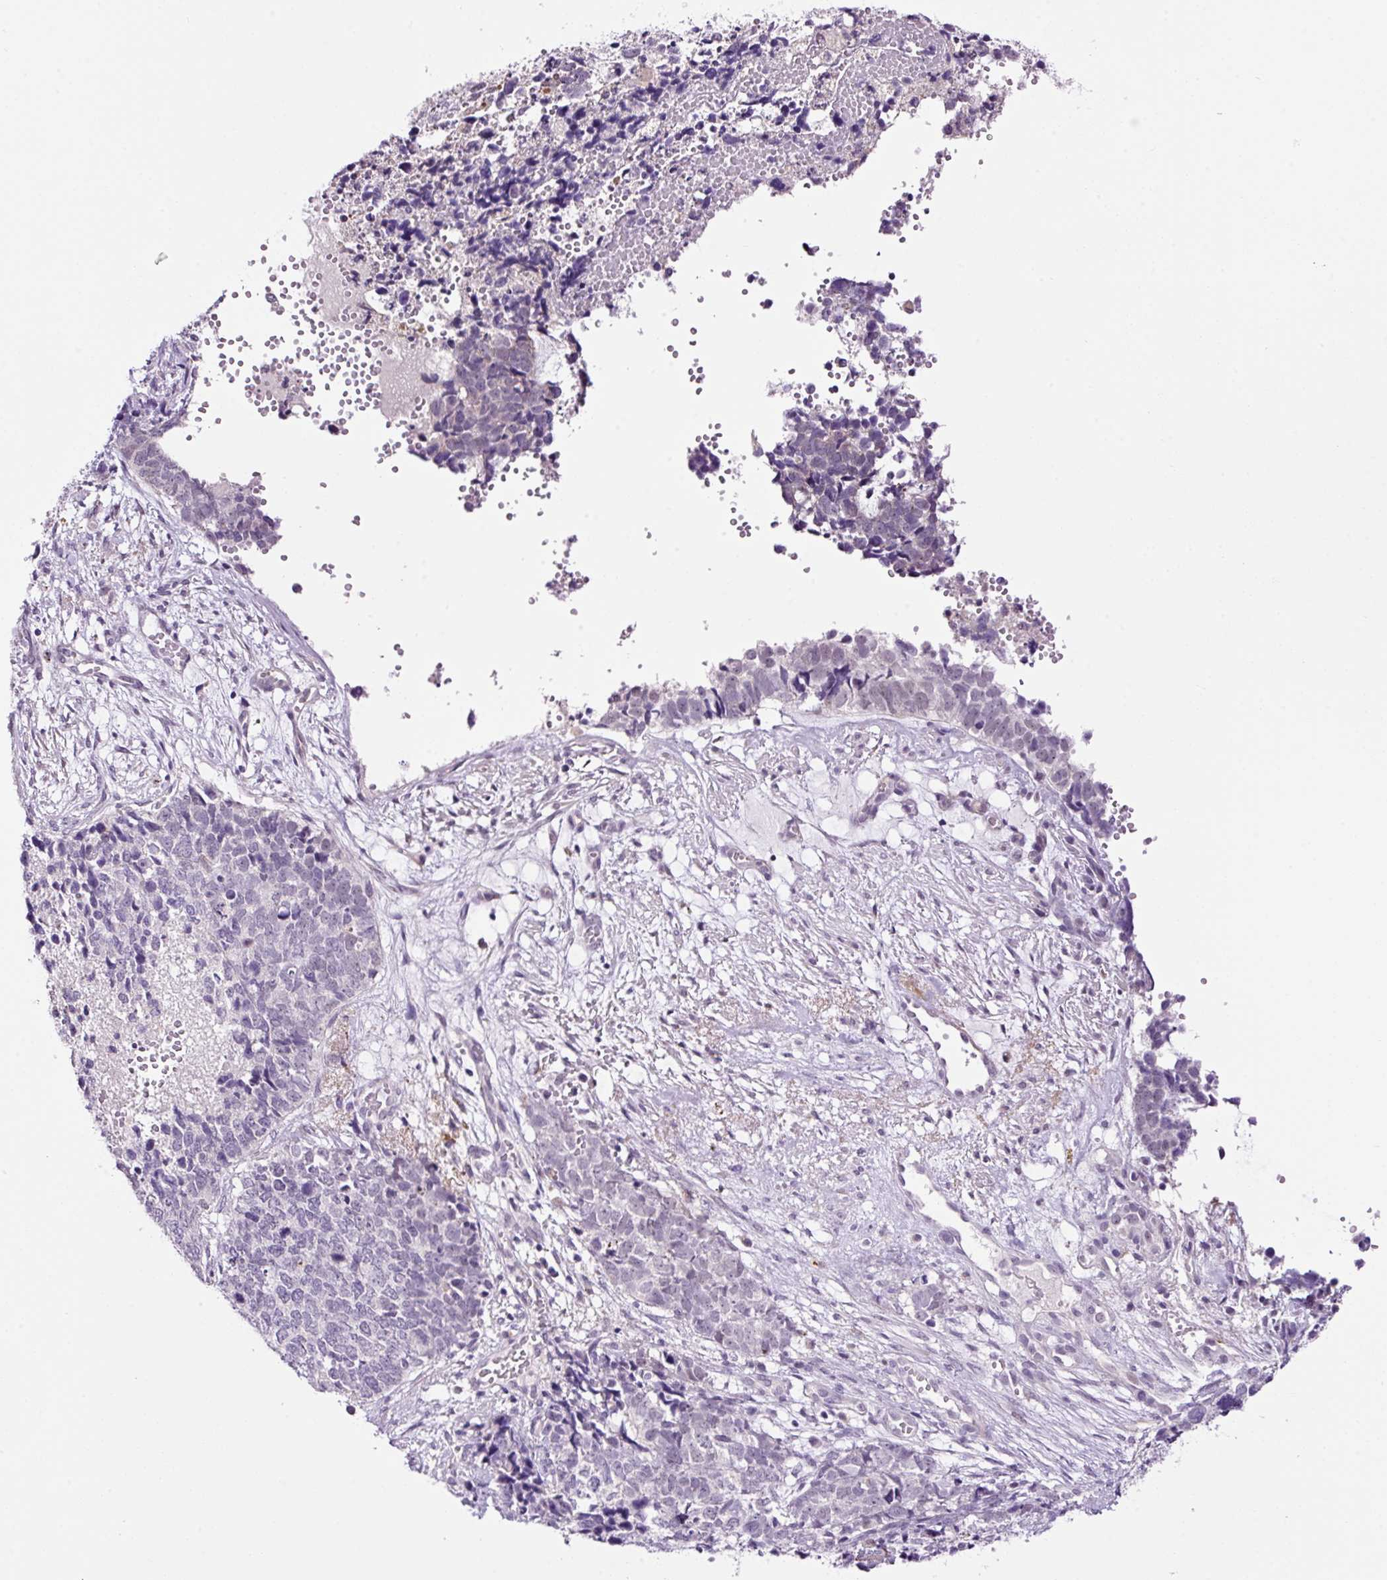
{"staining": {"intensity": "negative", "quantity": "none", "location": "none"}, "tissue": "cervical cancer", "cell_type": "Tumor cells", "image_type": "cancer", "snomed": [{"axis": "morphology", "description": "Squamous cell carcinoma, NOS"}, {"axis": "topography", "description": "Cervix"}], "caption": "An IHC histopathology image of cervical squamous cell carcinoma is shown. There is no staining in tumor cells of cervical squamous cell carcinoma.", "gene": "RTF2", "patient": {"sex": "female", "age": 63}}